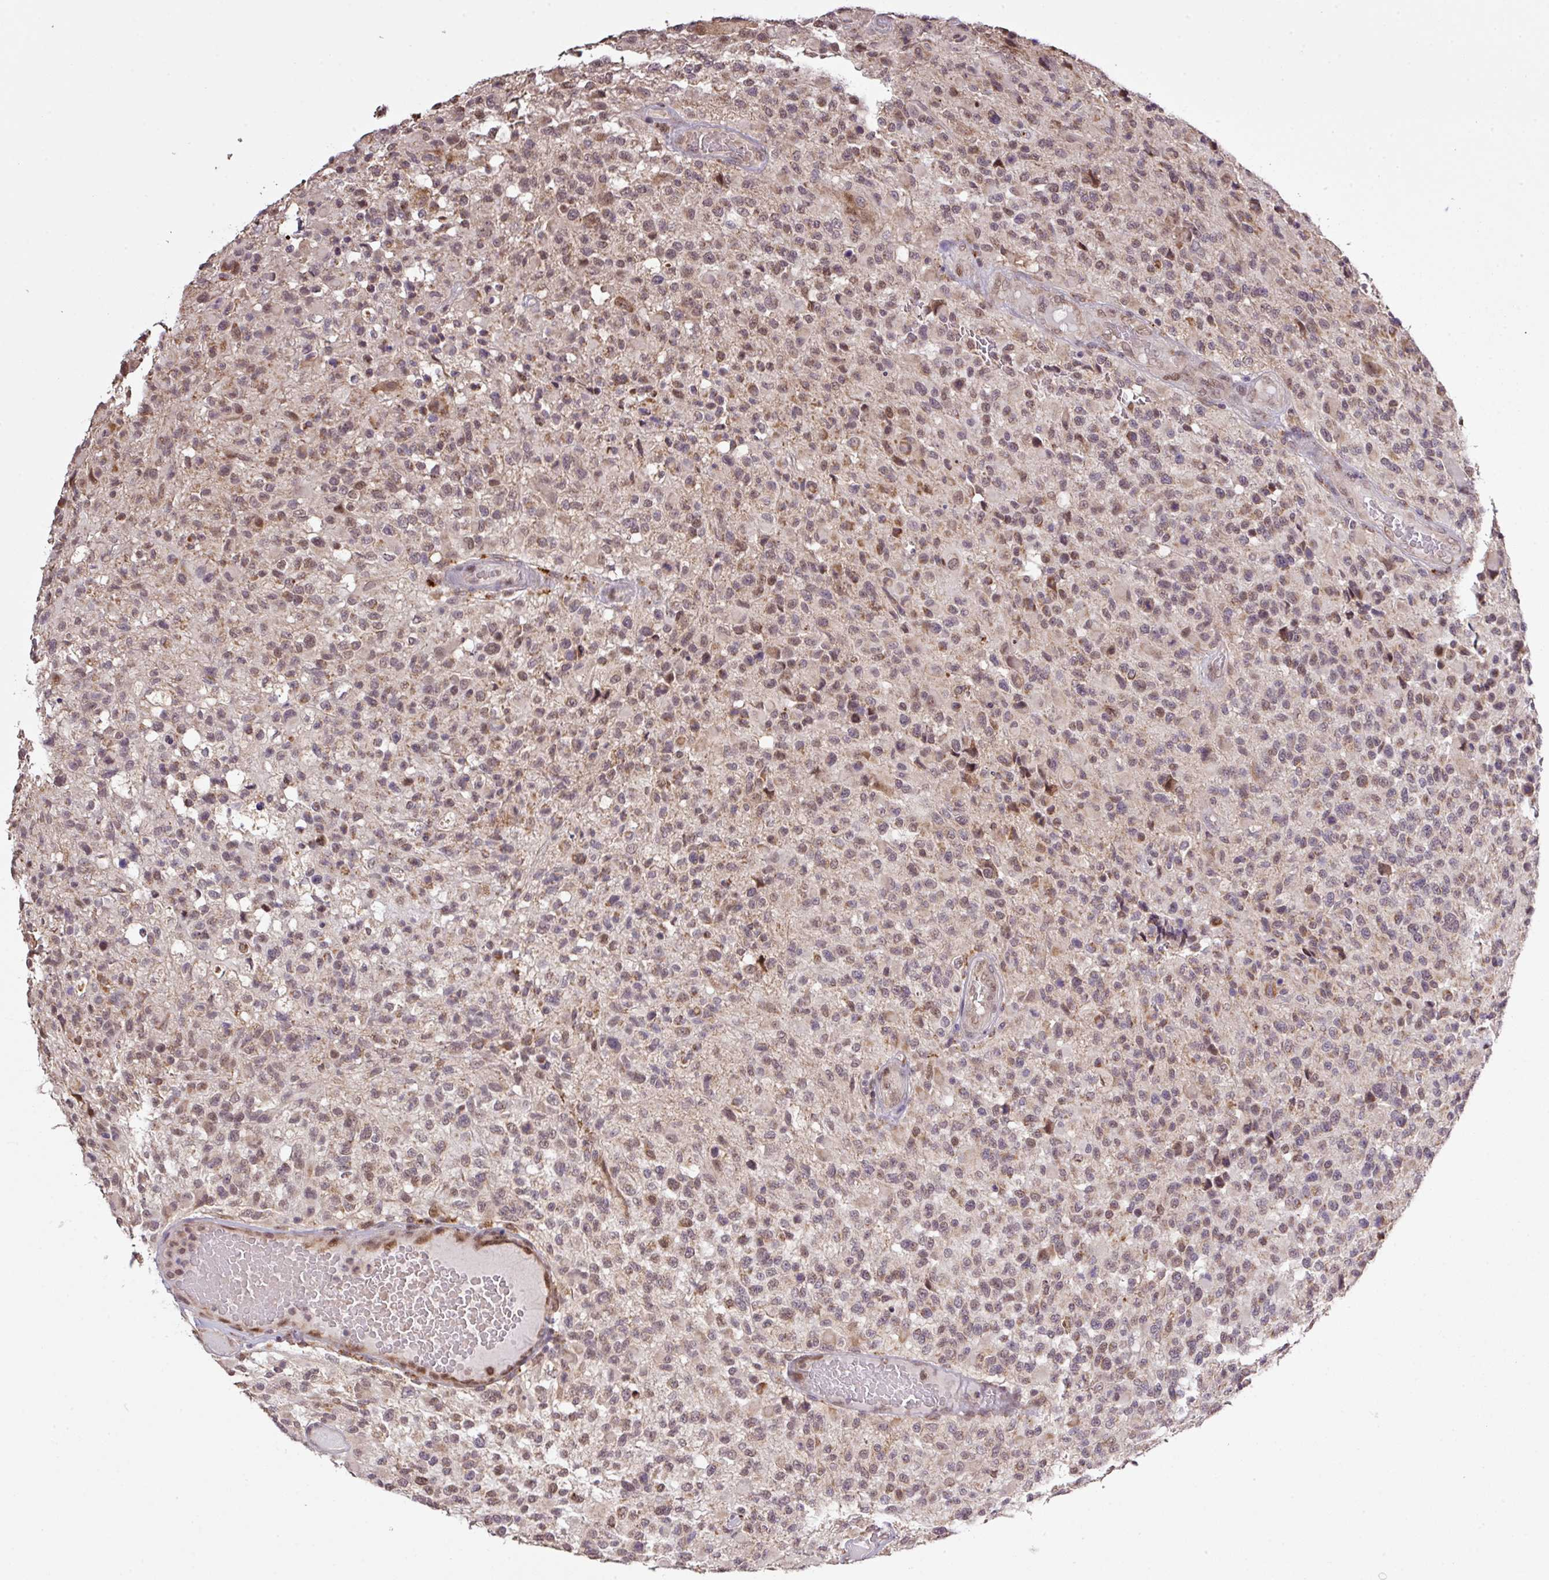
{"staining": {"intensity": "moderate", "quantity": "25%-75%", "location": "cytoplasmic/membranous,nuclear"}, "tissue": "glioma", "cell_type": "Tumor cells", "image_type": "cancer", "snomed": [{"axis": "morphology", "description": "Glioma, malignant, High grade"}, {"axis": "morphology", "description": "Glioblastoma, NOS"}, {"axis": "topography", "description": "Brain"}], "caption": "This is a histology image of IHC staining of glioma, which shows moderate expression in the cytoplasmic/membranous and nuclear of tumor cells.", "gene": "SMCO4", "patient": {"sex": "male", "age": 60}}